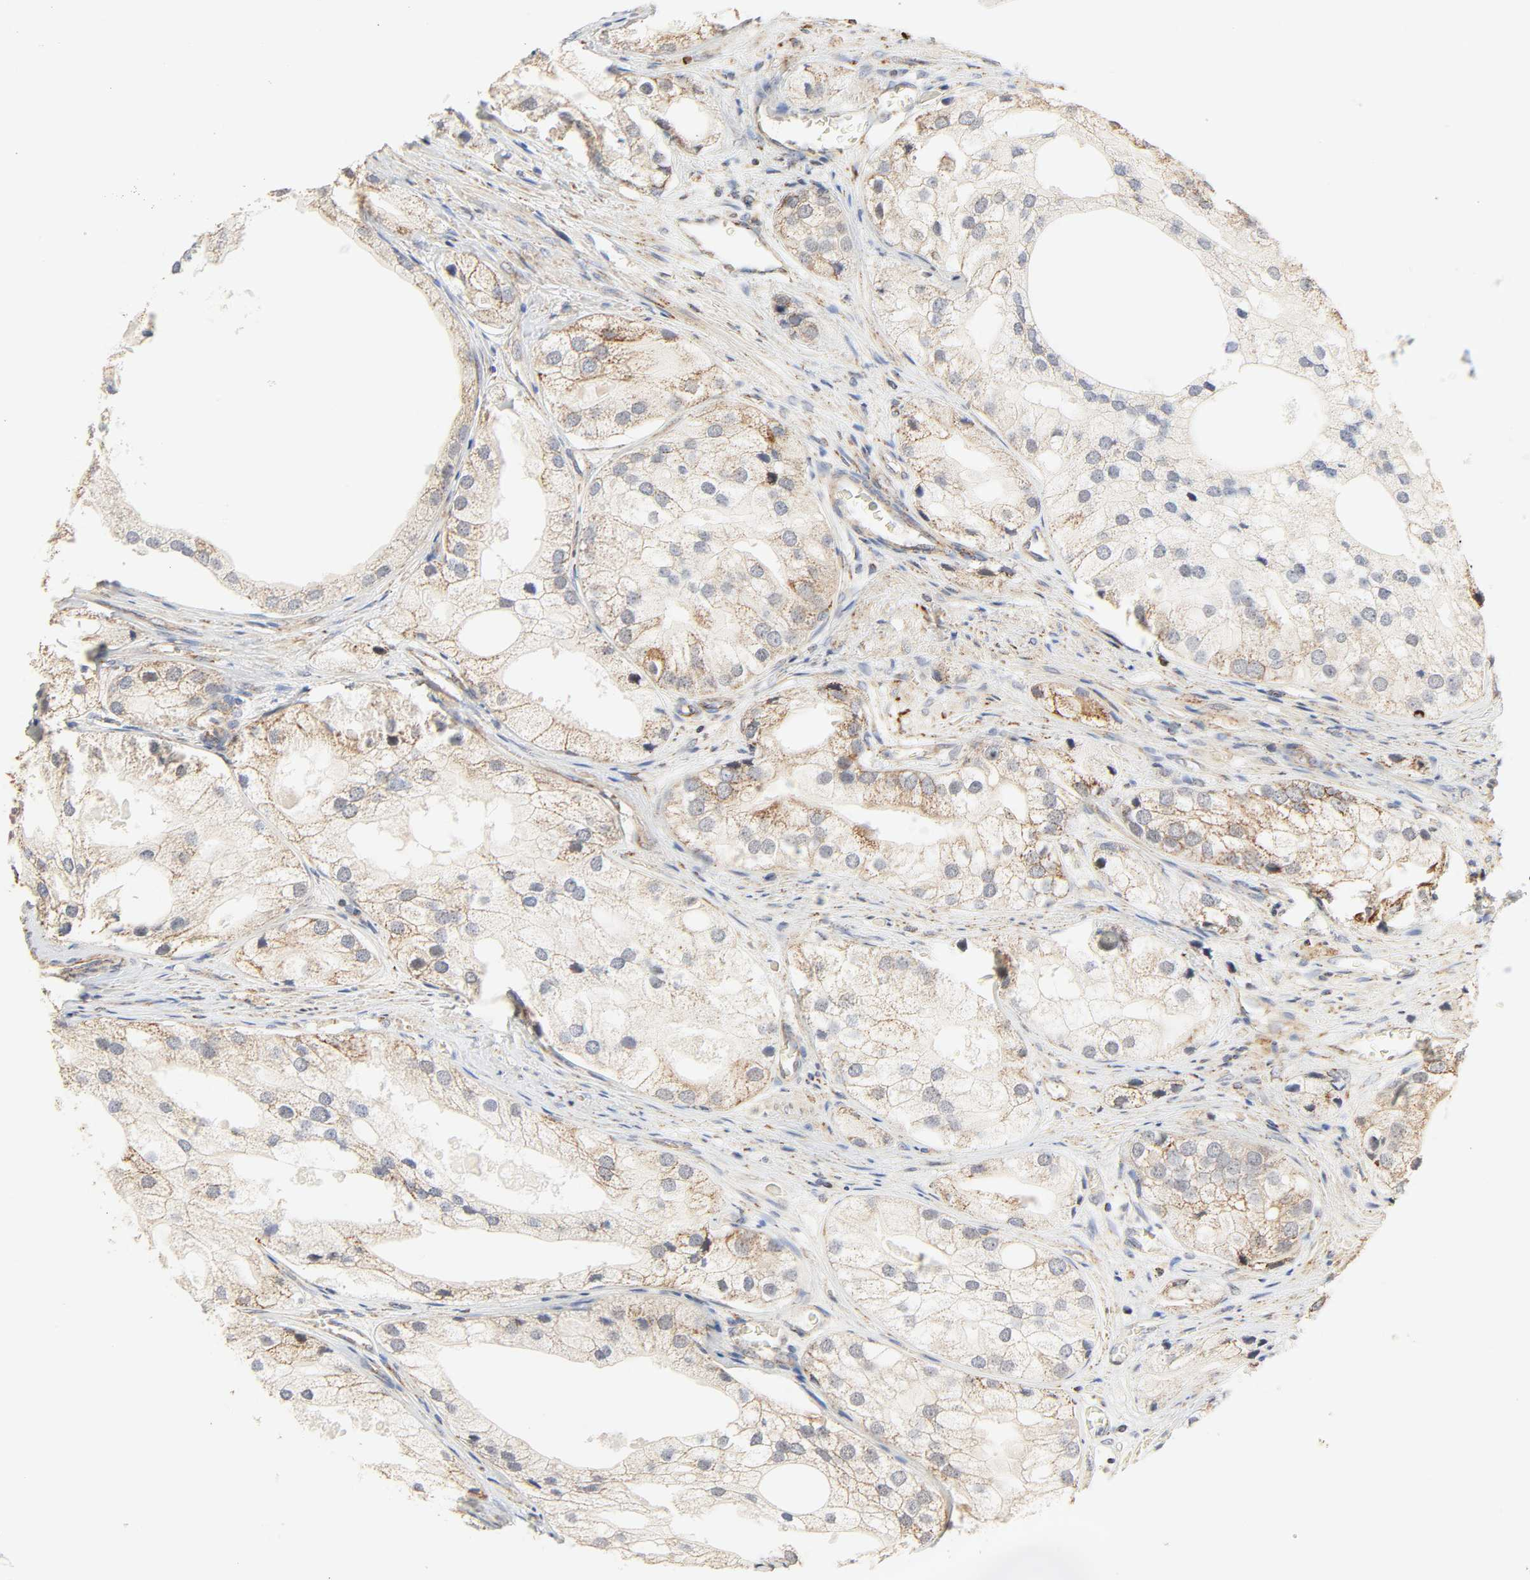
{"staining": {"intensity": "moderate", "quantity": "25%-75%", "location": "cytoplasmic/membranous"}, "tissue": "prostate cancer", "cell_type": "Tumor cells", "image_type": "cancer", "snomed": [{"axis": "morphology", "description": "Adenocarcinoma, Low grade"}, {"axis": "topography", "description": "Prostate"}], "caption": "A photomicrograph showing moderate cytoplasmic/membranous expression in approximately 25%-75% of tumor cells in low-grade adenocarcinoma (prostate), as visualized by brown immunohistochemical staining.", "gene": "ZMAT5", "patient": {"sex": "male", "age": 69}}